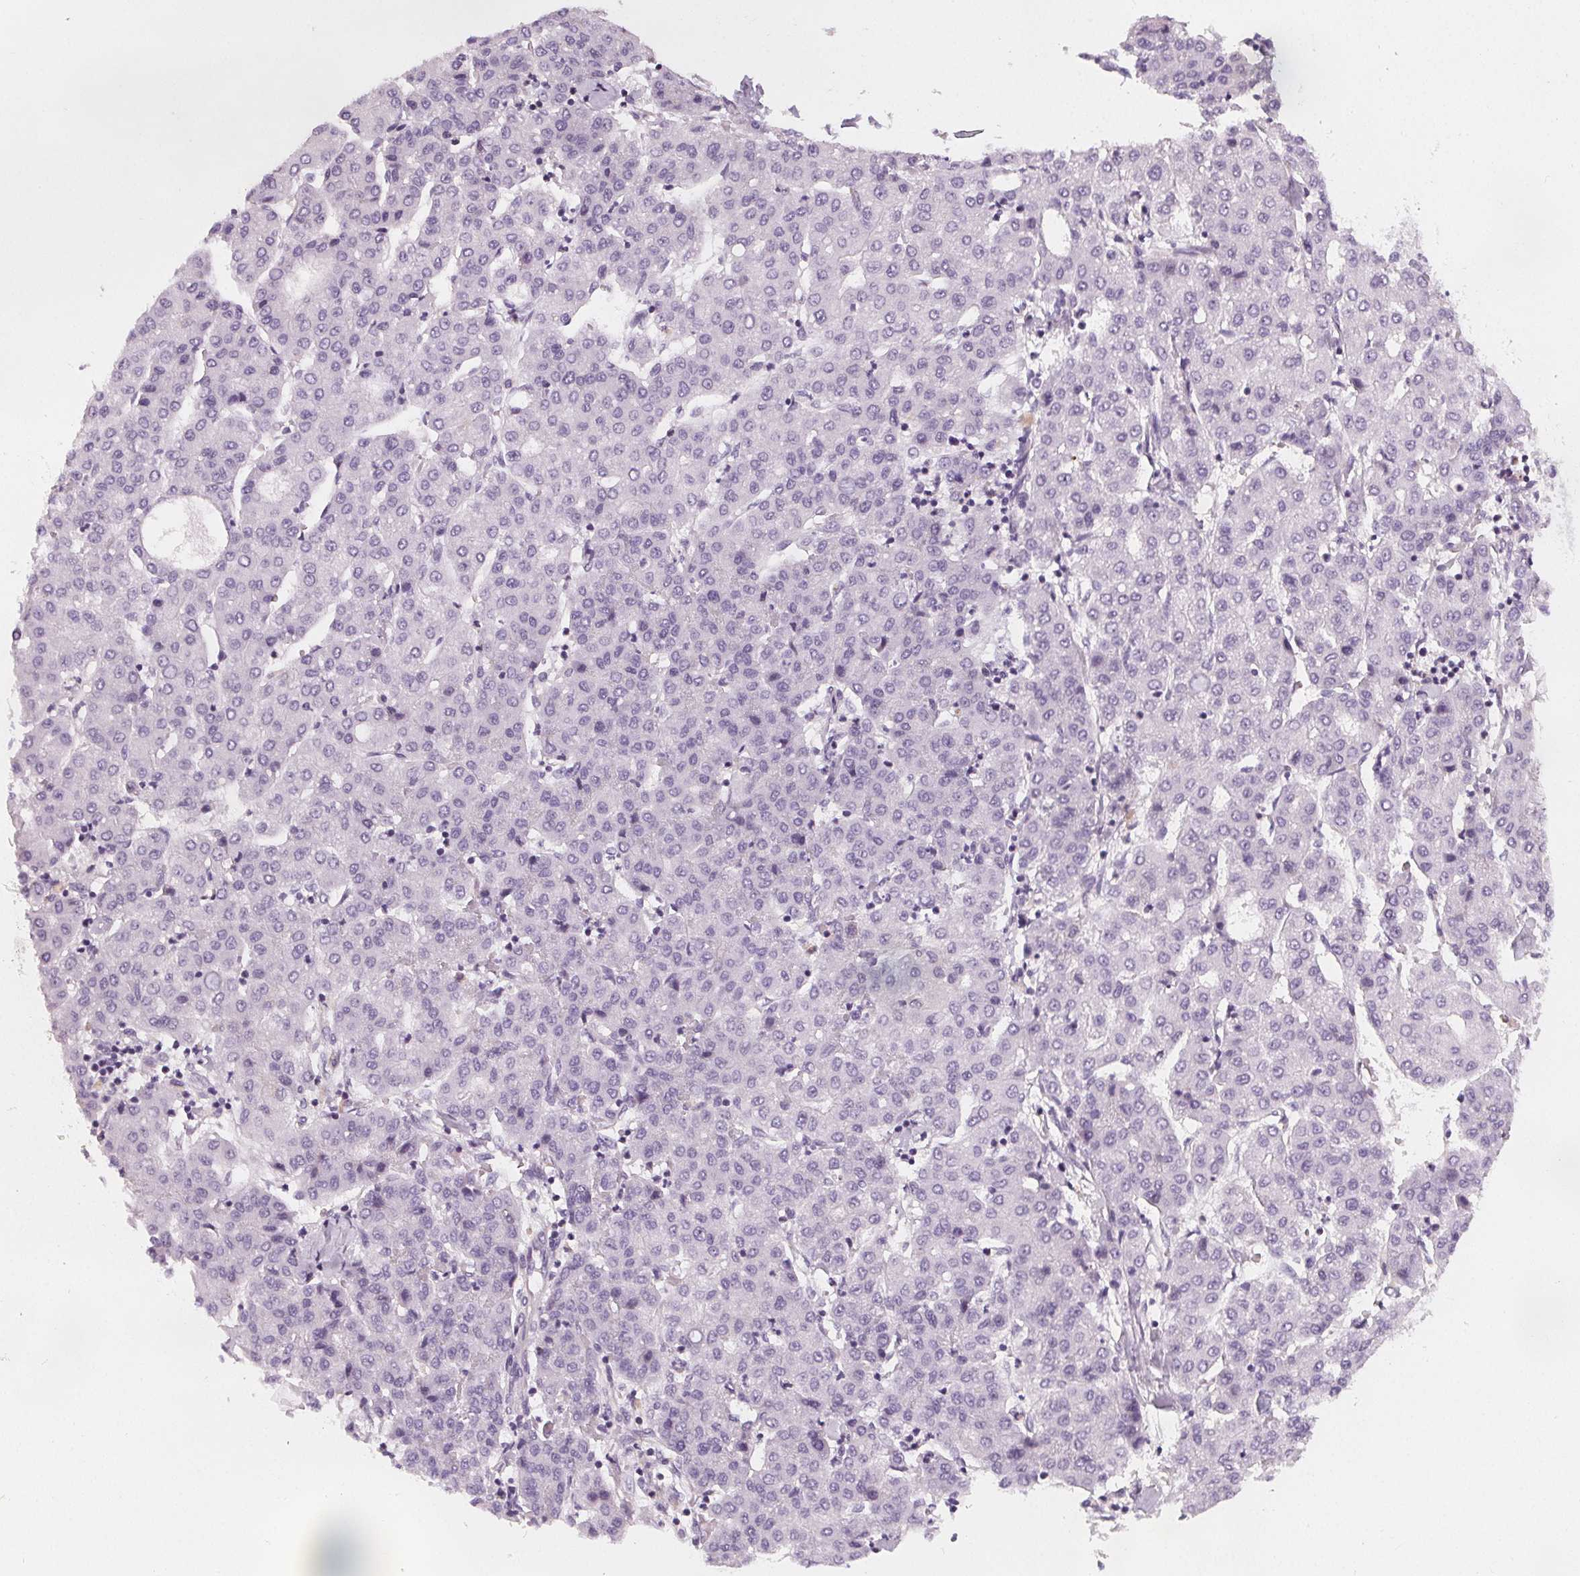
{"staining": {"intensity": "negative", "quantity": "none", "location": "none"}, "tissue": "liver cancer", "cell_type": "Tumor cells", "image_type": "cancer", "snomed": [{"axis": "morphology", "description": "Carcinoma, Hepatocellular, NOS"}, {"axis": "topography", "description": "Liver"}], "caption": "Tumor cells are negative for brown protein staining in liver cancer (hepatocellular carcinoma).", "gene": "SLC5A12", "patient": {"sex": "male", "age": 65}}